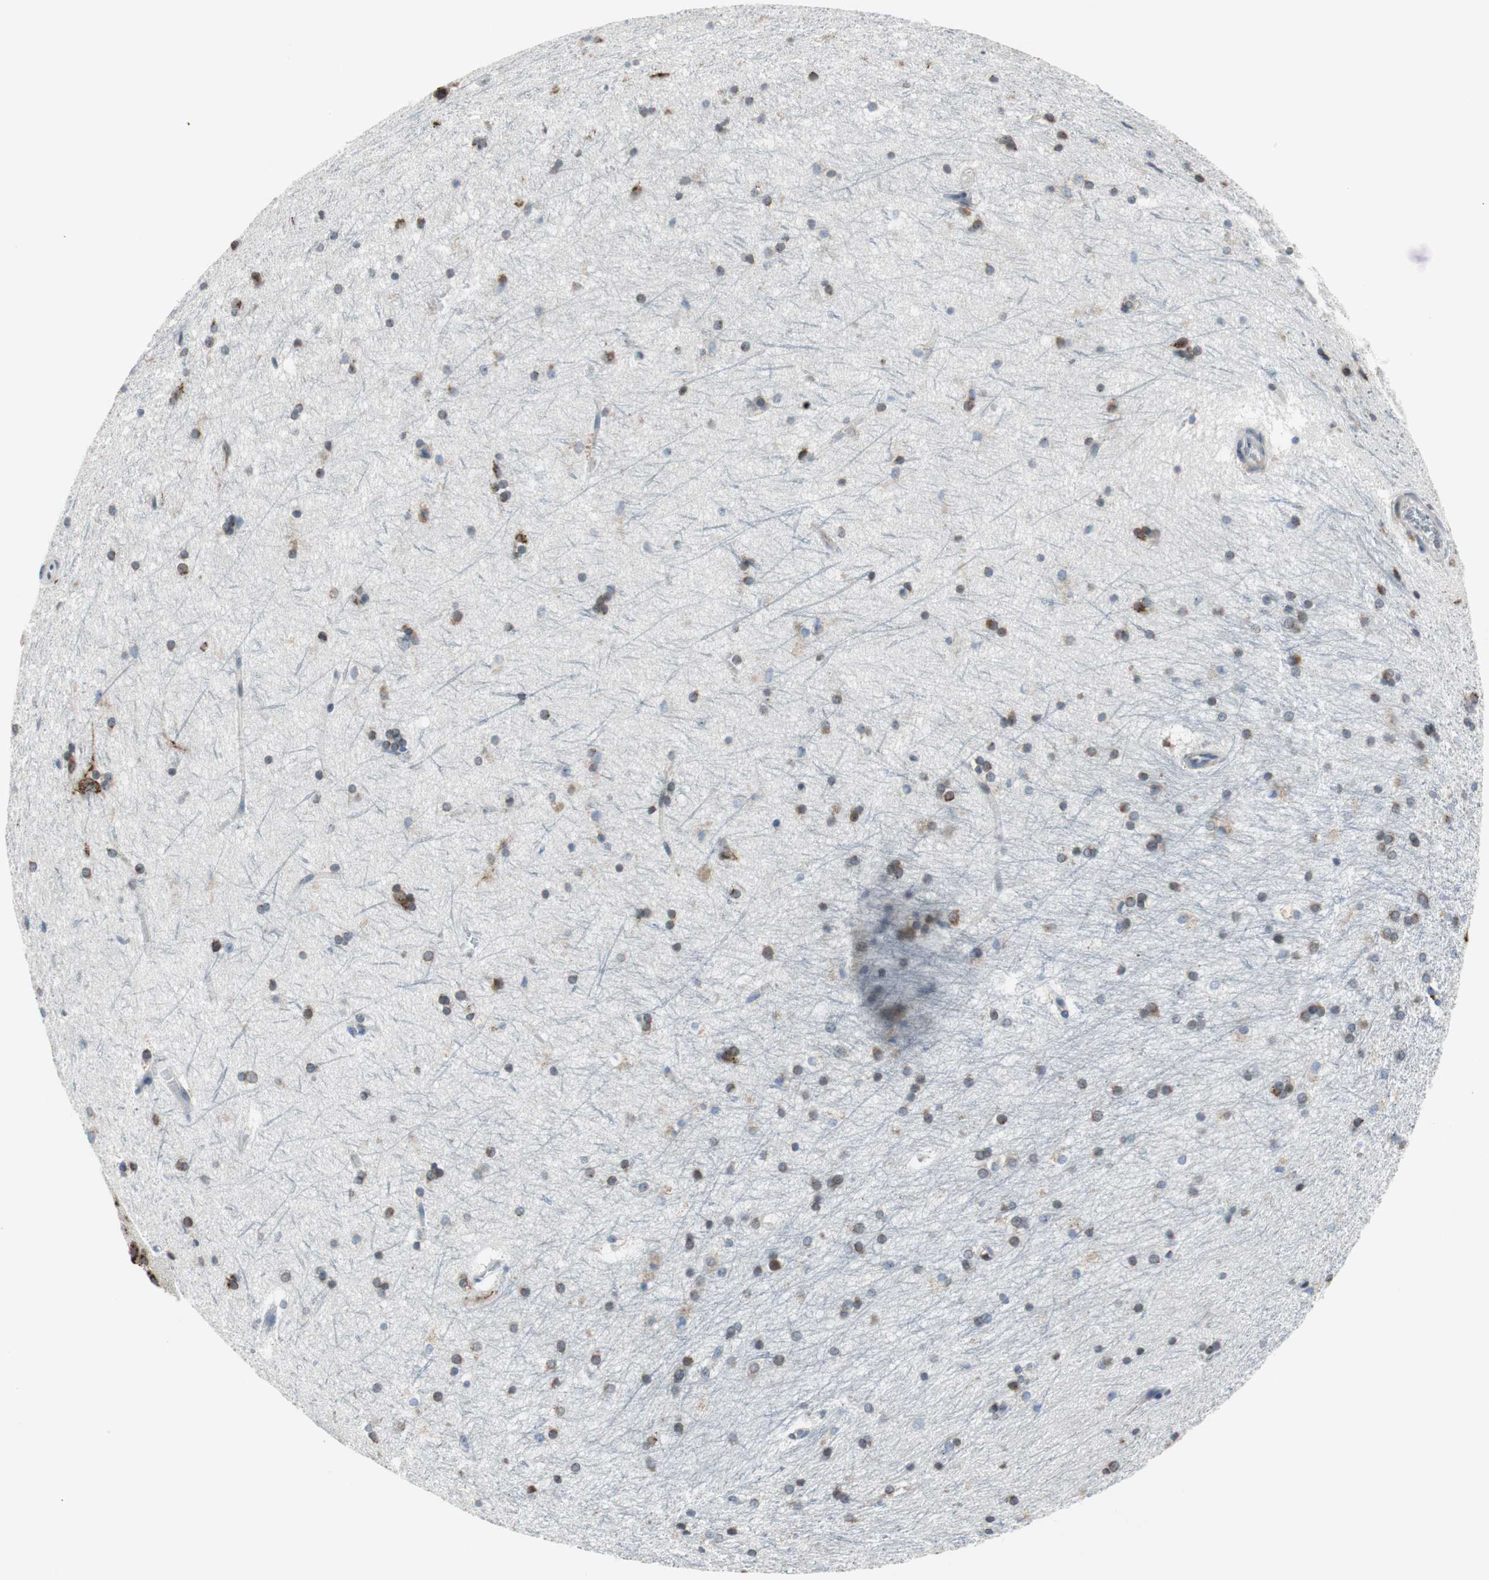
{"staining": {"intensity": "moderate", "quantity": "25%-75%", "location": "cytoplasmic/membranous"}, "tissue": "hippocampus", "cell_type": "Glial cells", "image_type": "normal", "snomed": [{"axis": "morphology", "description": "Normal tissue, NOS"}, {"axis": "topography", "description": "Hippocampus"}], "caption": "Hippocampus stained with immunohistochemistry (IHC) shows moderate cytoplasmic/membranous positivity in approximately 25%-75% of glial cells. (DAB = brown stain, brightfield microscopy at high magnification).", "gene": "TMED7", "patient": {"sex": "female", "age": 19}}